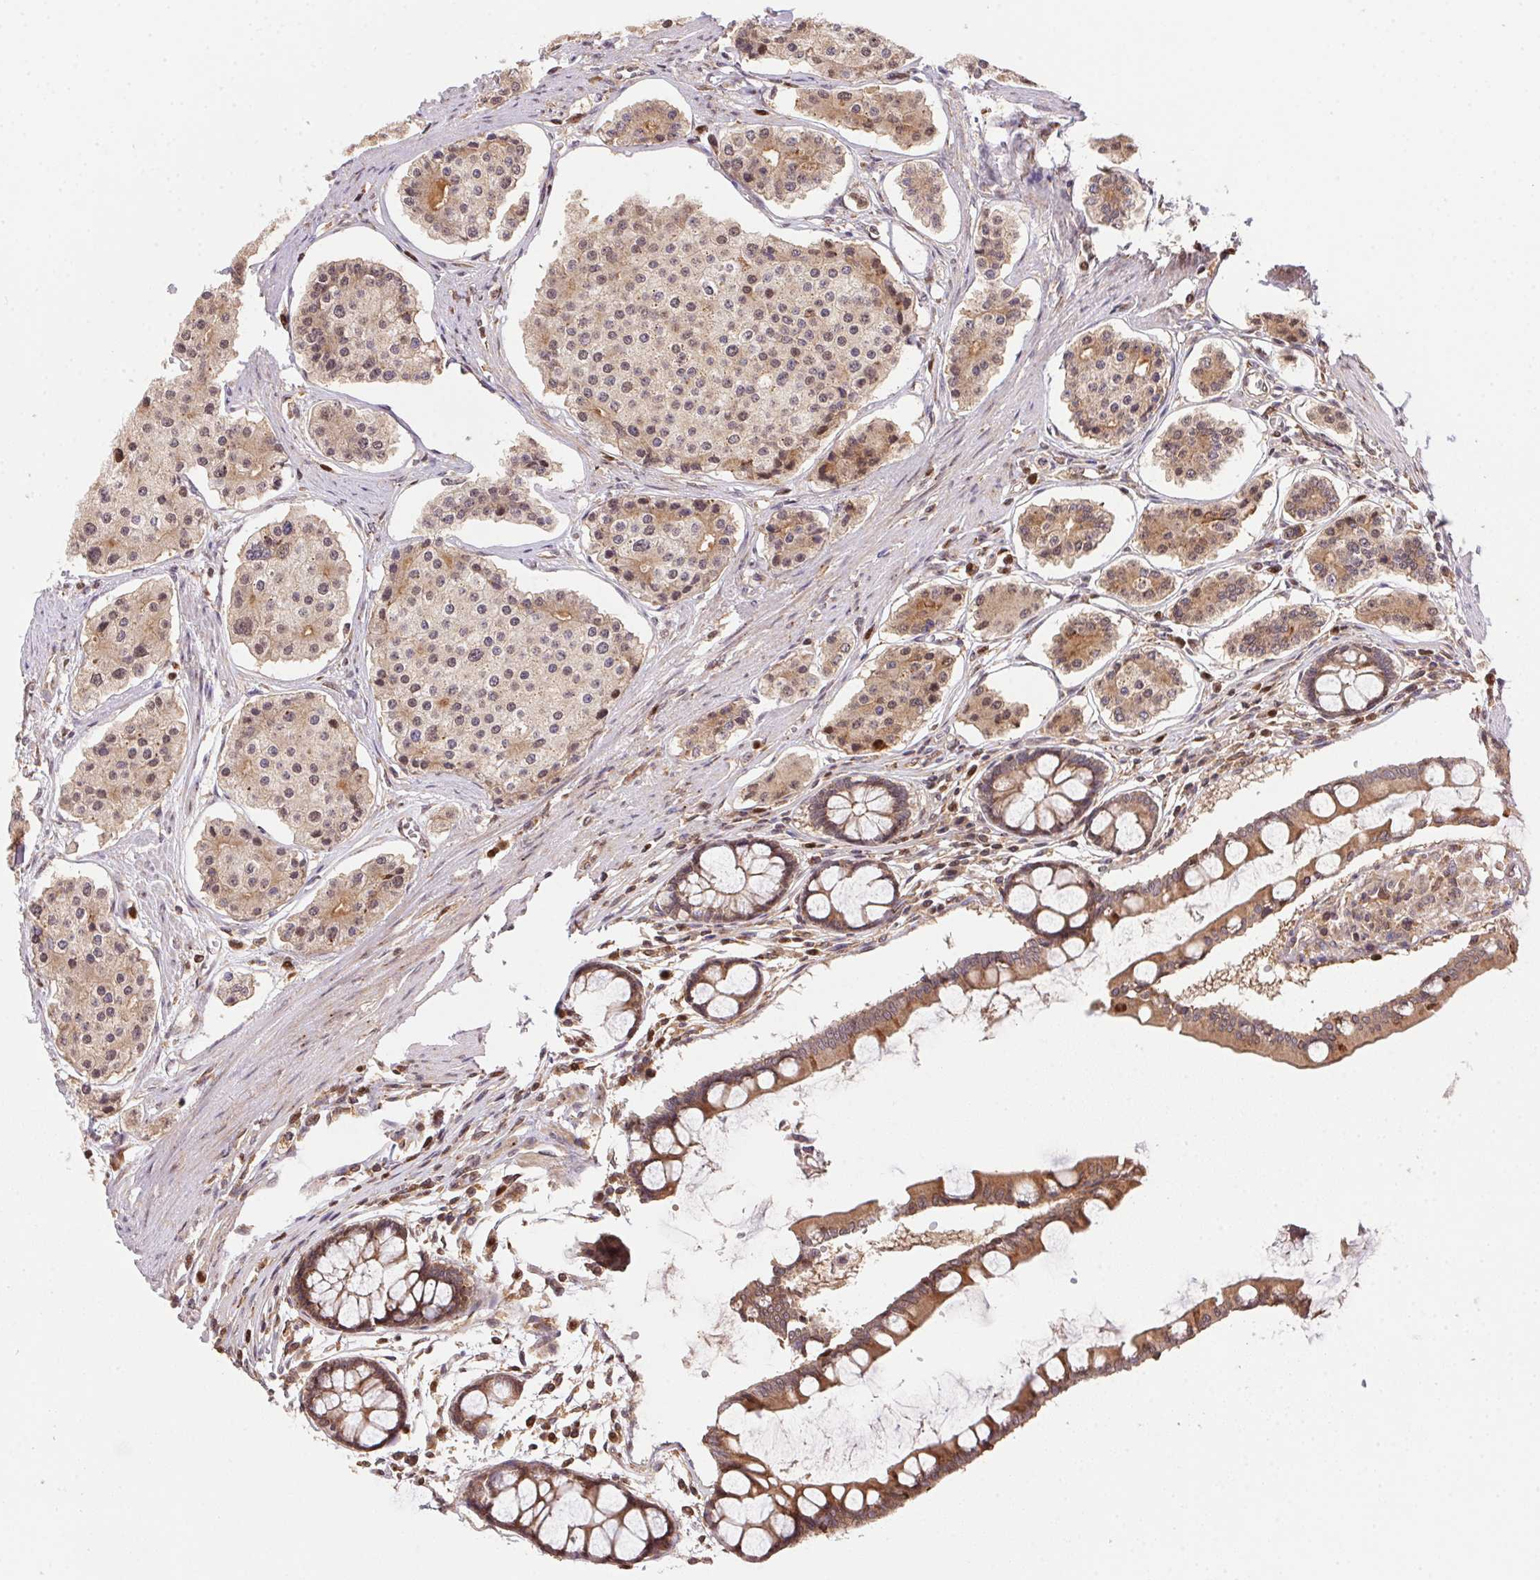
{"staining": {"intensity": "weak", "quantity": ">75%", "location": "cytoplasmic/membranous,nuclear"}, "tissue": "carcinoid", "cell_type": "Tumor cells", "image_type": "cancer", "snomed": [{"axis": "morphology", "description": "Carcinoid, malignant, NOS"}, {"axis": "topography", "description": "Small intestine"}], "caption": "This is a photomicrograph of immunohistochemistry staining of malignant carcinoid, which shows weak expression in the cytoplasmic/membranous and nuclear of tumor cells.", "gene": "MEX3D", "patient": {"sex": "female", "age": 65}}